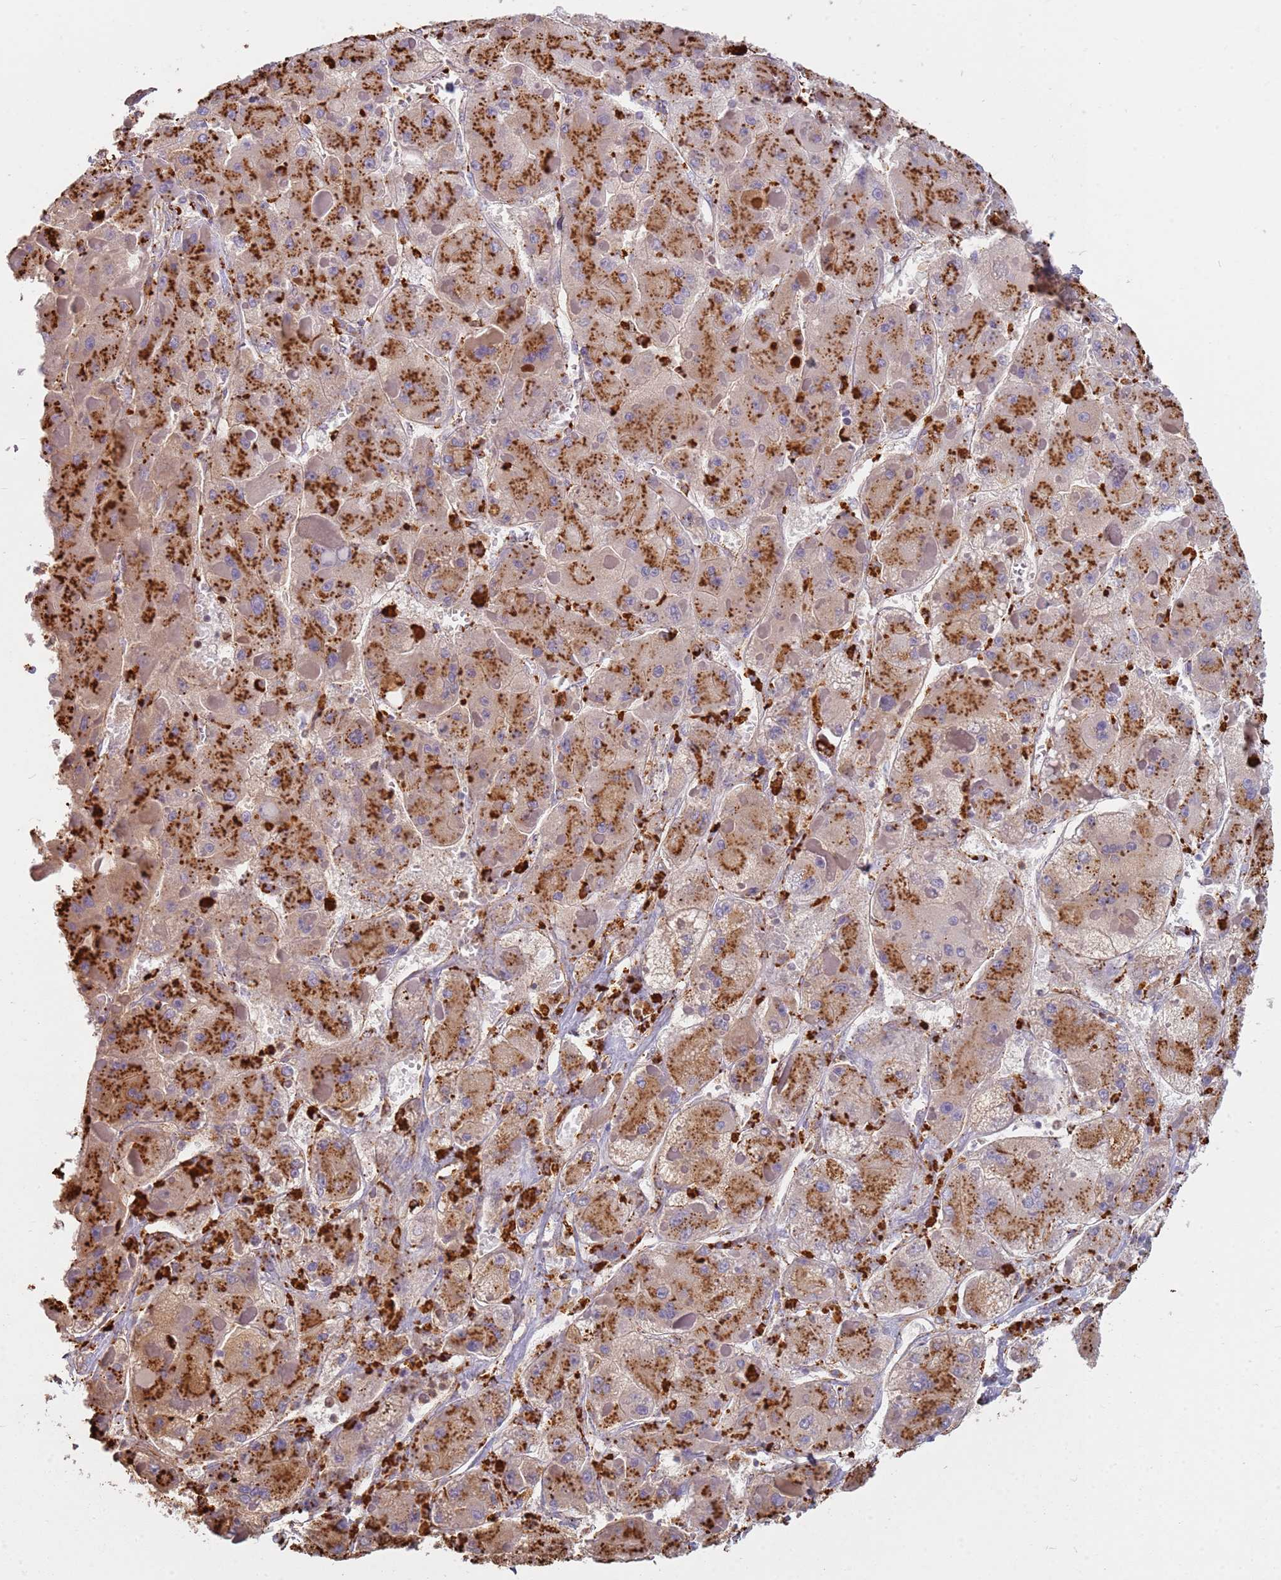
{"staining": {"intensity": "strong", "quantity": ">75%", "location": "cytoplasmic/membranous"}, "tissue": "liver cancer", "cell_type": "Tumor cells", "image_type": "cancer", "snomed": [{"axis": "morphology", "description": "Carcinoma, Hepatocellular, NOS"}, {"axis": "topography", "description": "Liver"}], "caption": "Human liver cancer (hepatocellular carcinoma) stained with a brown dye exhibits strong cytoplasmic/membranous positive expression in about >75% of tumor cells.", "gene": "TMEM229B", "patient": {"sex": "female", "age": 73}}